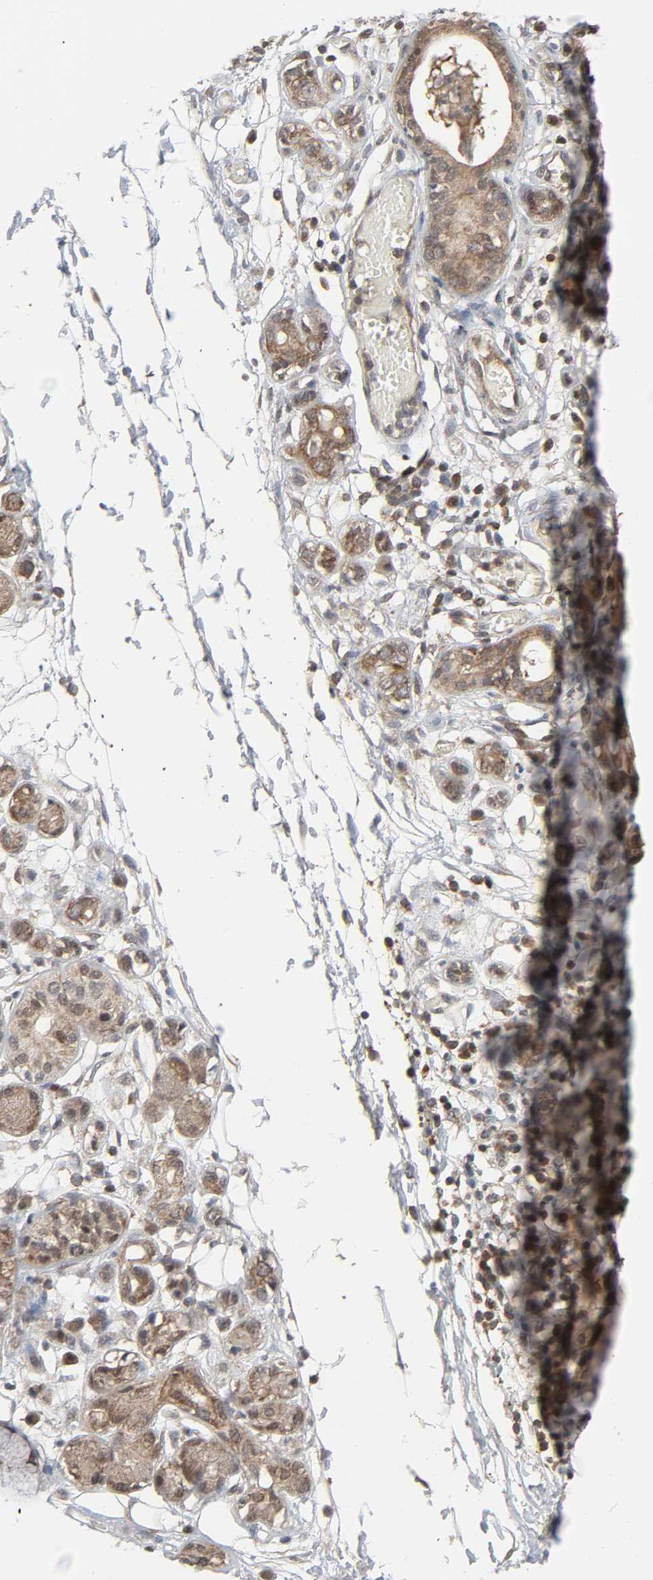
{"staining": {"intensity": "negative", "quantity": "none", "location": "none"}, "tissue": "adipose tissue", "cell_type": "Adipocytes", "image_type": "normal", "snomed": [{"axis": "morphology", "description": "Normal tissue, NOS"}, {"axis": "morphology", "description": "Inflammation, NOS"}, {"axis": "topography", "description": "Vascular tissue"}, {"axis": "topography", "description": "Salivary gland"}], "caption": "Immunohistochemistry (IHC) image of unremarkable adipose tissue: adipose tissue stained with DAB shows no significant protein positivity in adipocytes. (DAB immunohistochemistry, high magnification).", "gene": "GSK3A", "patient": {"sex": "female", "age": 75}}